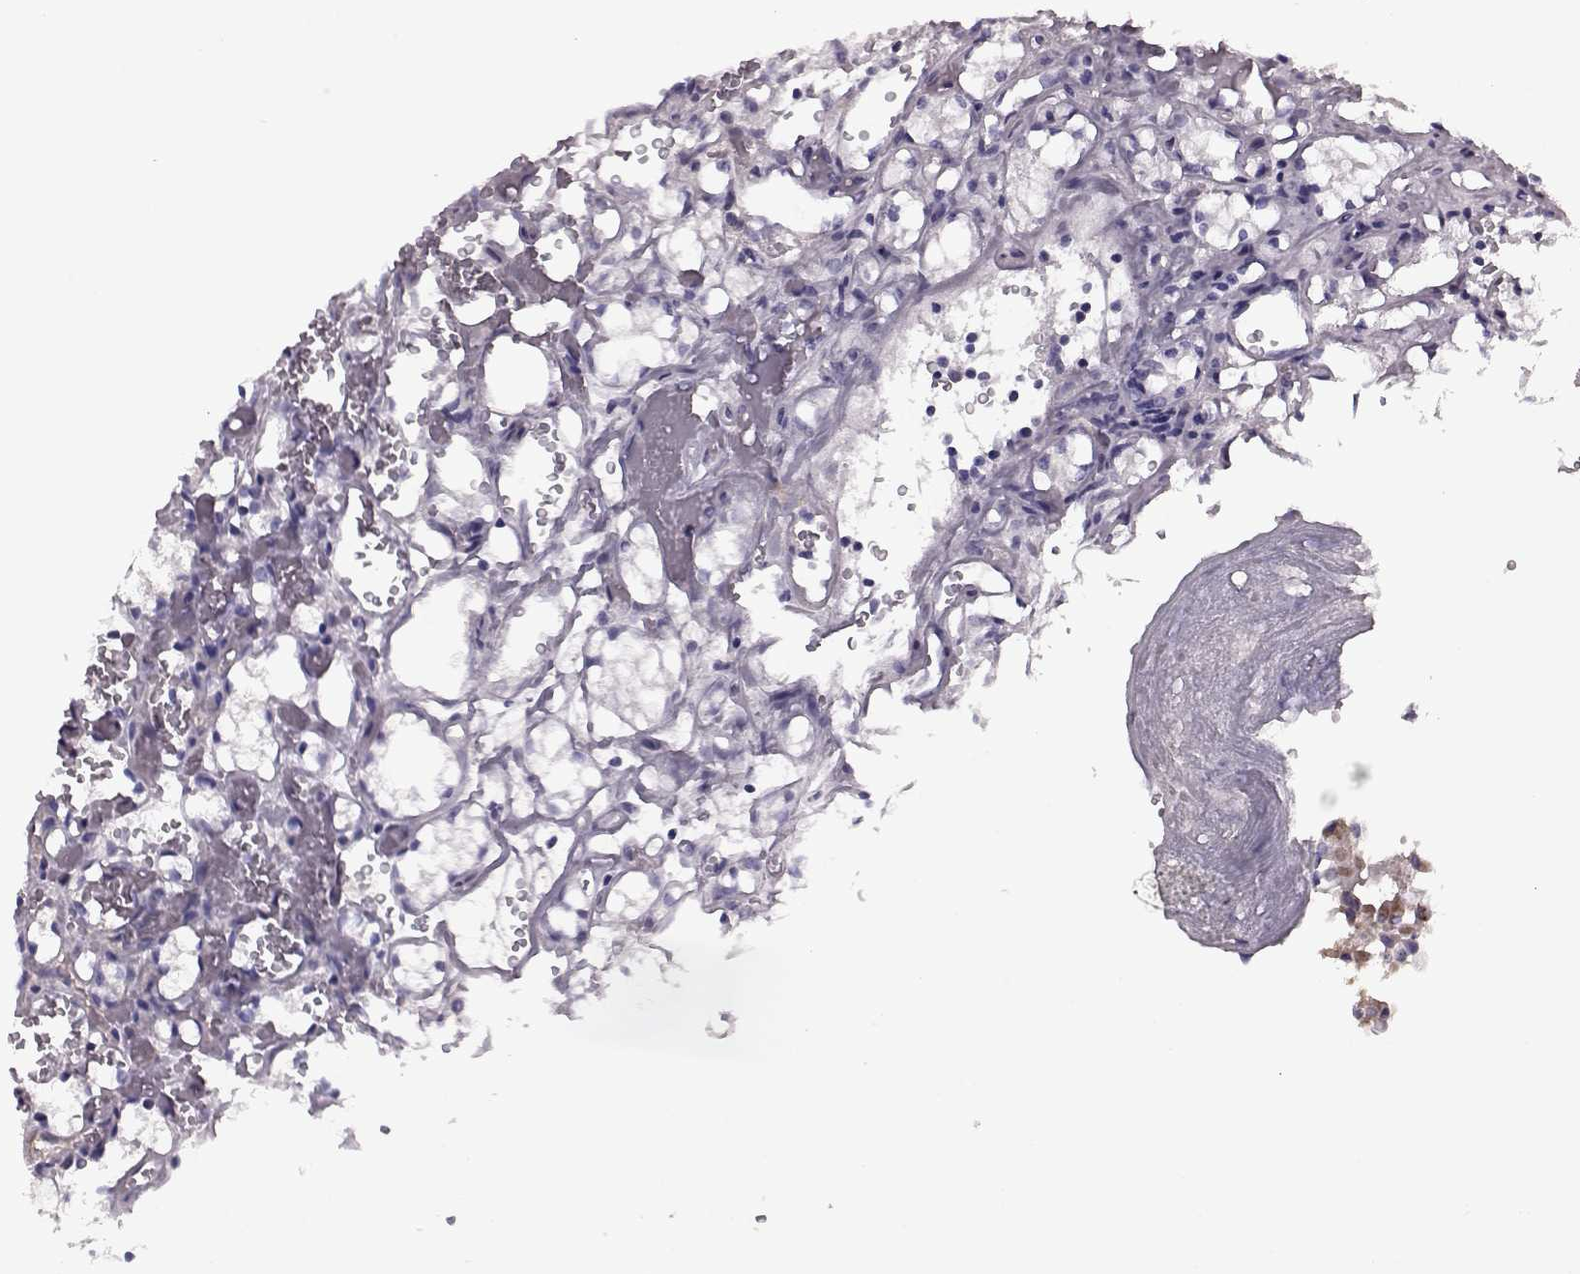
{"staining": {"intensity": "negative", "quantity": "none", "location": "none"}, "tissue": "renal cancer", "cell_type": "Tumor cells", "image_type": "cancer", "snomed": [{"axis": "morphology", "description": "Adenocarcinoma, NOS"}, {"axis": "topography", "description": "Kidney"}], "caption": "Renal cancer (adenocarcinoma) was stained to show a protein in brown. There is no significant positivity in tumor cells.", "gene": "RIMS2", "patient": {"sex": "female", "age": 69}}